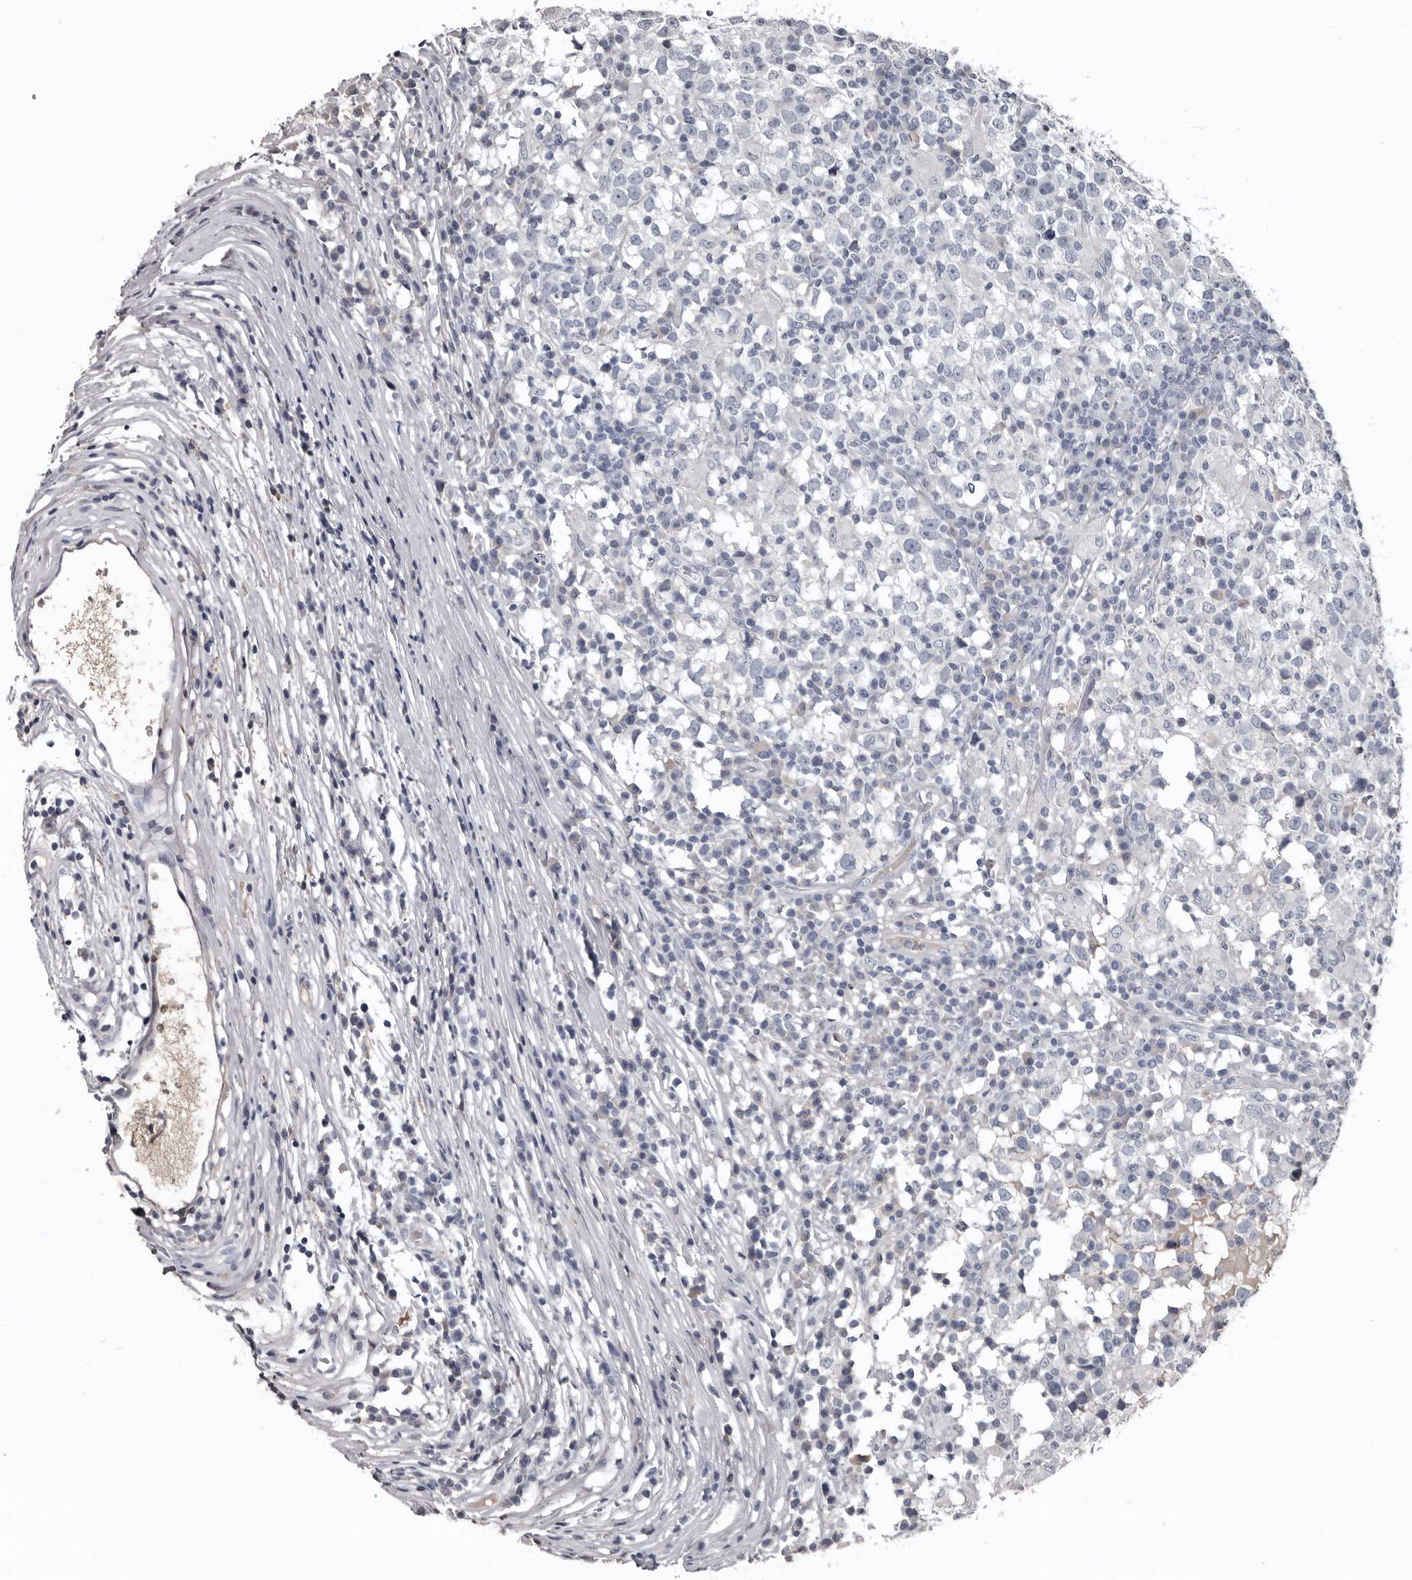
{"staining": {"intensity": "weak", "quantity": "<25%", "location": "cytoplasmic/membranous"}, "tissue": "testis cancer", "cell_type": "Tumor cells", "image_type": "cancer", "snomed": [{"axis": "morphology", "description": "Seminoma, NOS"}, {"axis": "topography", "description": "Testis"}], "caption": "This is an IHC histopathology image of testis seminoma. There is no expression in tumor cells.", "gene": "GREB1", "patient": {"sex": "male", "age": 65}}